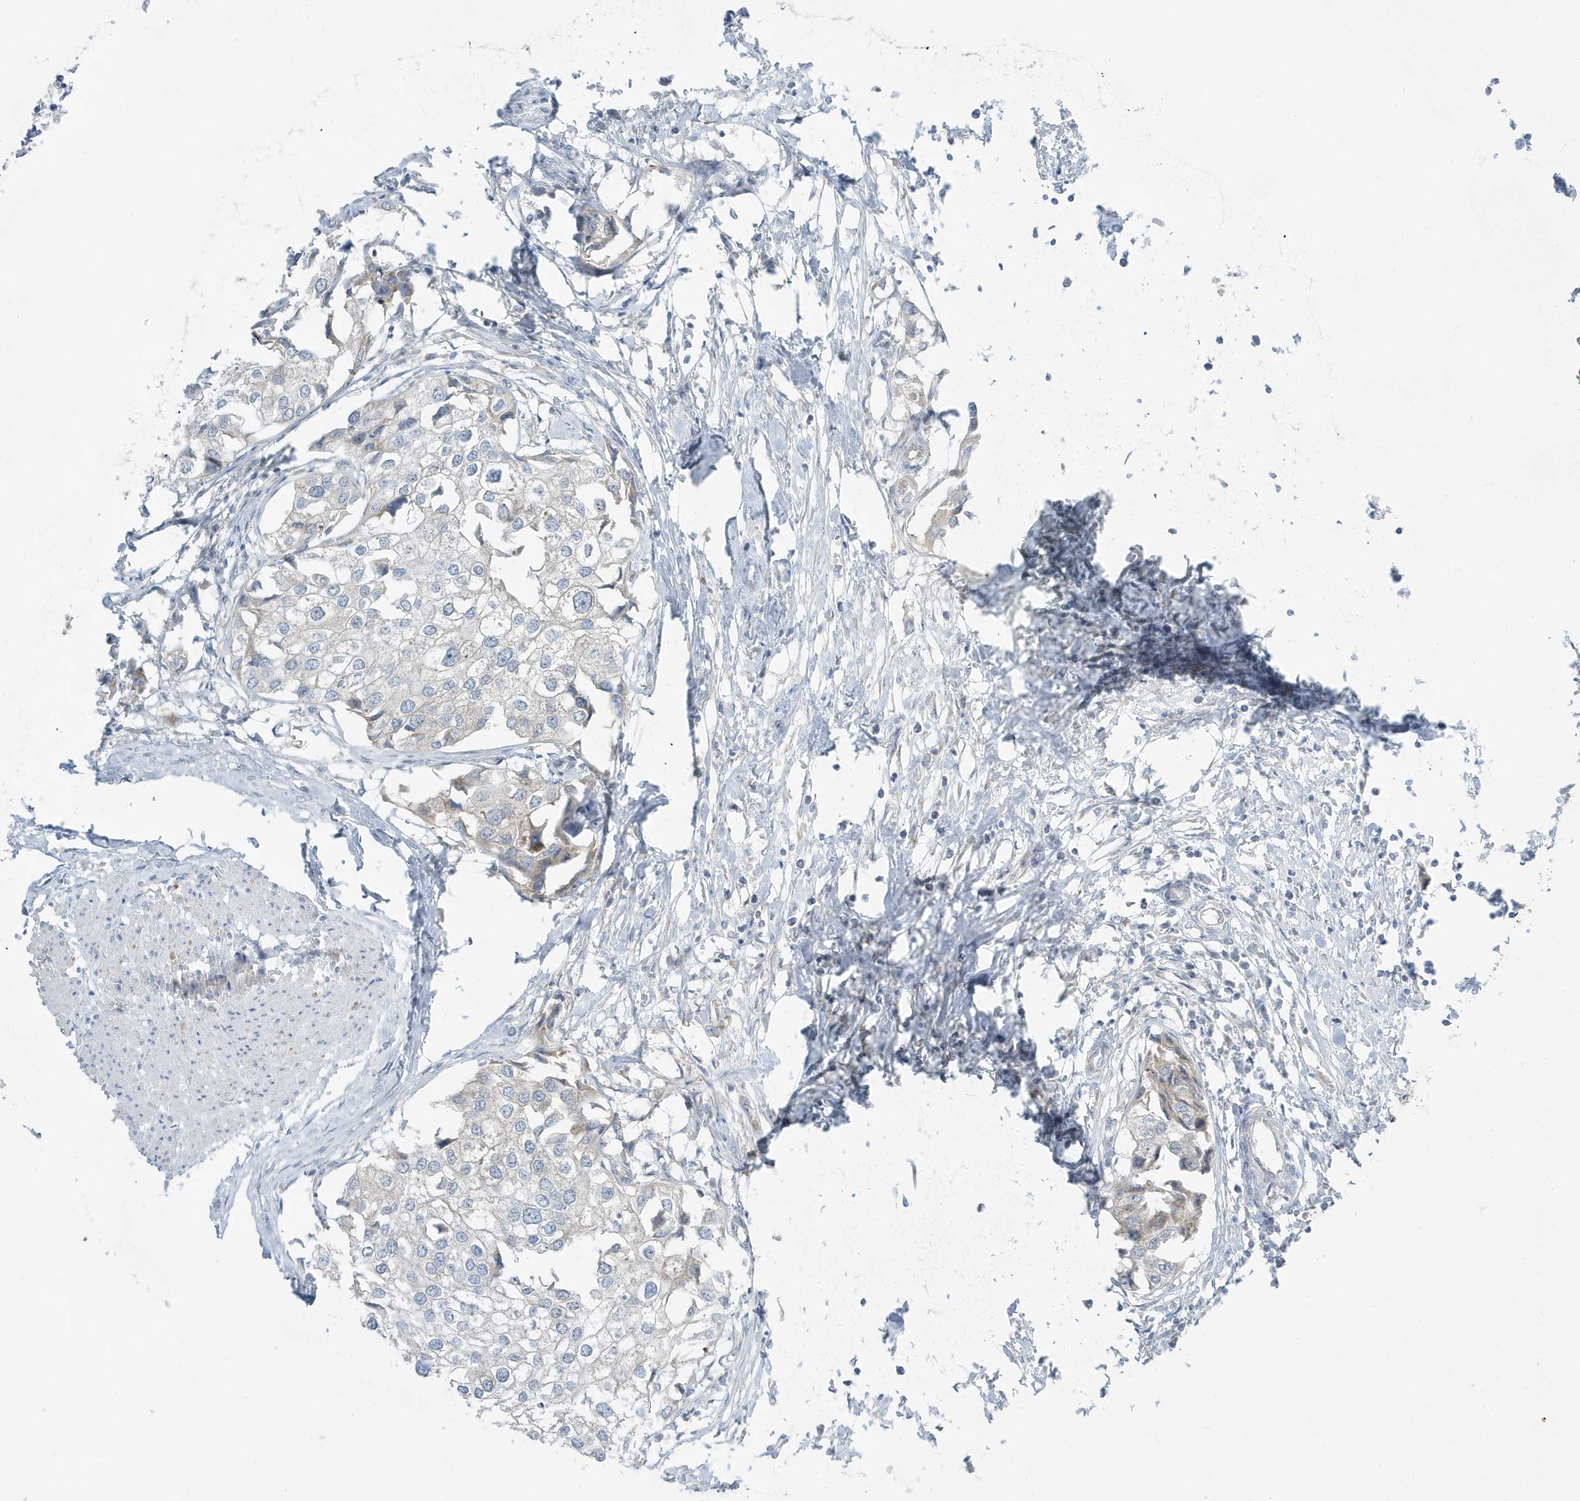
{"staining": {"intensity": "negative", "quantity": "none", "location": "none"}, "tissue": "urothelial cancer", "cell_type": "Tumor cells", "image_type": "cancer", "snomed": [{"axis": "morphology", "description": "Urothelial carcinoma, High grade"}, {"axis": "topography", "description": "Urinary bladder"}], "caption": "This is a photomicrograph of immunohistochemistry staining of urothelial cancer, which shows no positivity in tumor cells.", "gene": "SCN3A", "patient": {"sex": "male", "age": 64}}